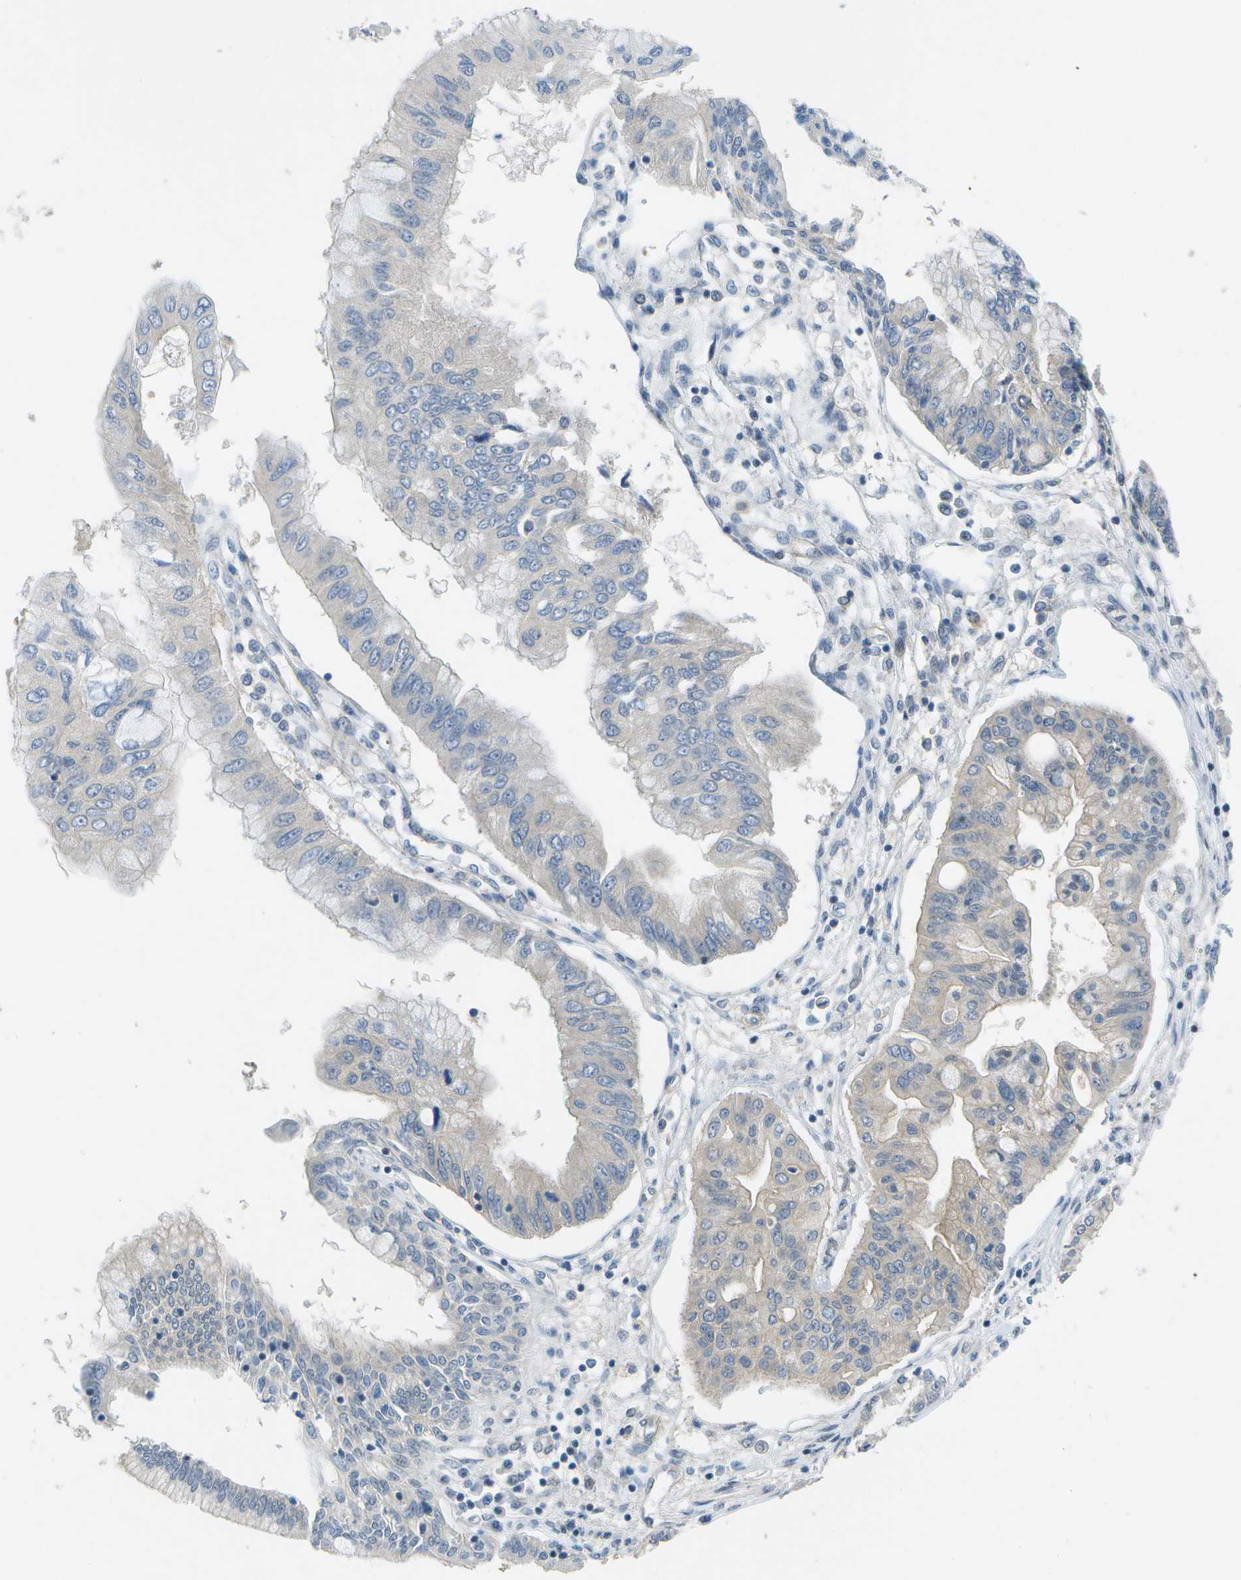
{"staining": {"intensity": "weak", "quantity": "<25%", "location": "cytoplasmic/membranous"}, "tissue": "pancreatic cancer", "cell_type": "Tumor cells", "image_type": "cancer", "snomed": [{"axis": "morphology", "description": "Adenocarcinoma, NOS"}, {"axis": "topography", "description": "Pancreas"}], "caption": "Adenocarcinoma (pancreatic) was stained to show a protein in brown. There is no significant expression in tumor cells.", "gene": "ENPP5", "patient": {"sex": "female", "age": 77}}